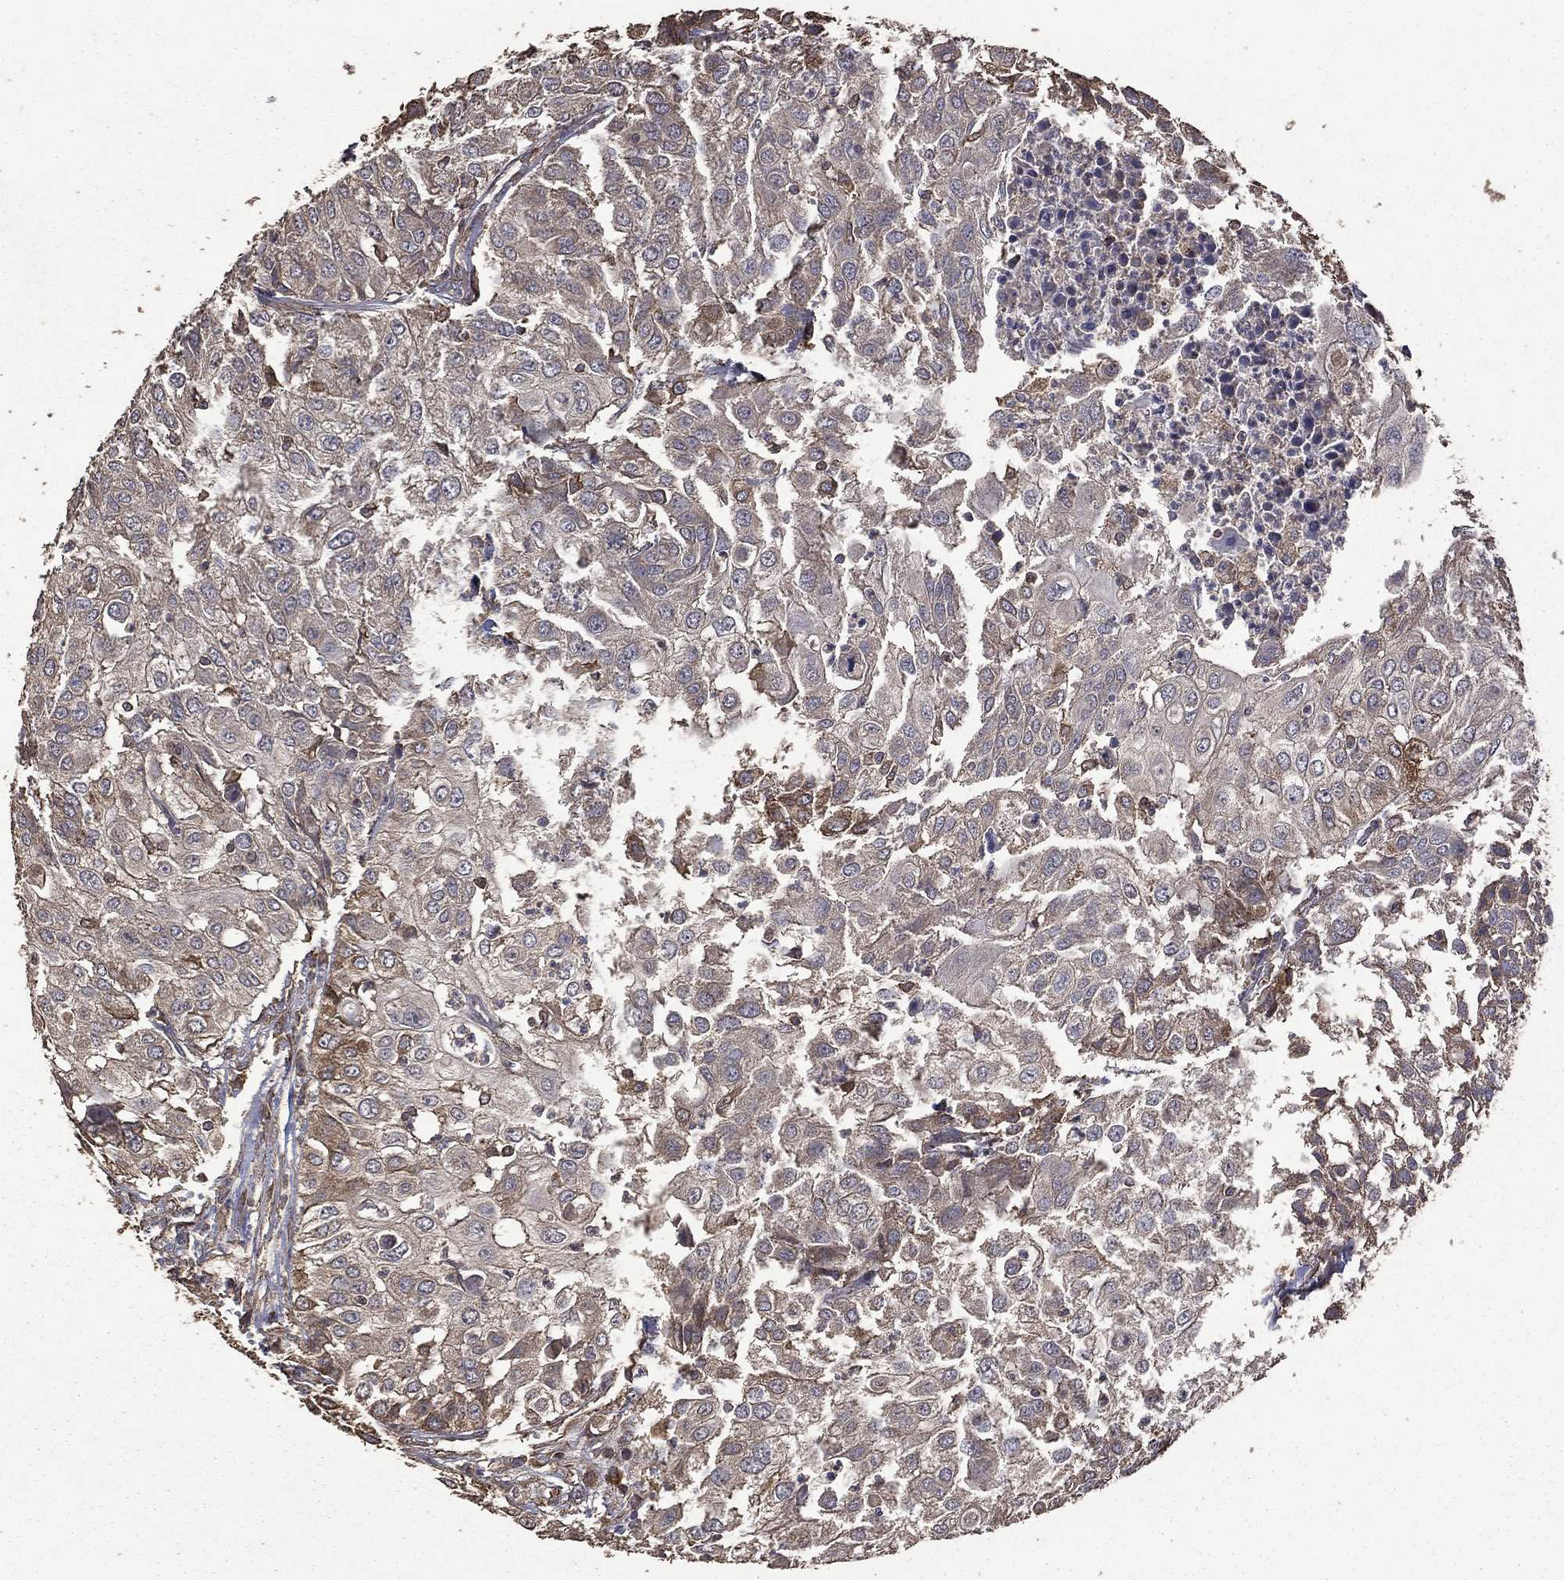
{"staining": {"intensity": "moderate", "quantity": "<25%", "location": "cytoplasmic/membranous"}, "tissue": "urothelial cancer", "cell_type": "Tumor cells", "image_type": "cancer", "snomed": [{"axis": "morphology", "description": "Urothelial carcinoma, High grade"}, {"axis": "topography", "description": "Urinary bladder"}], "caption": "A brown stain highlights moderate cytoplasmic/membranous staining of a protein in human urothelial cancer tumor cells.", "gene": "METTL27", "patient": {"sex": "female", "age": 79}}